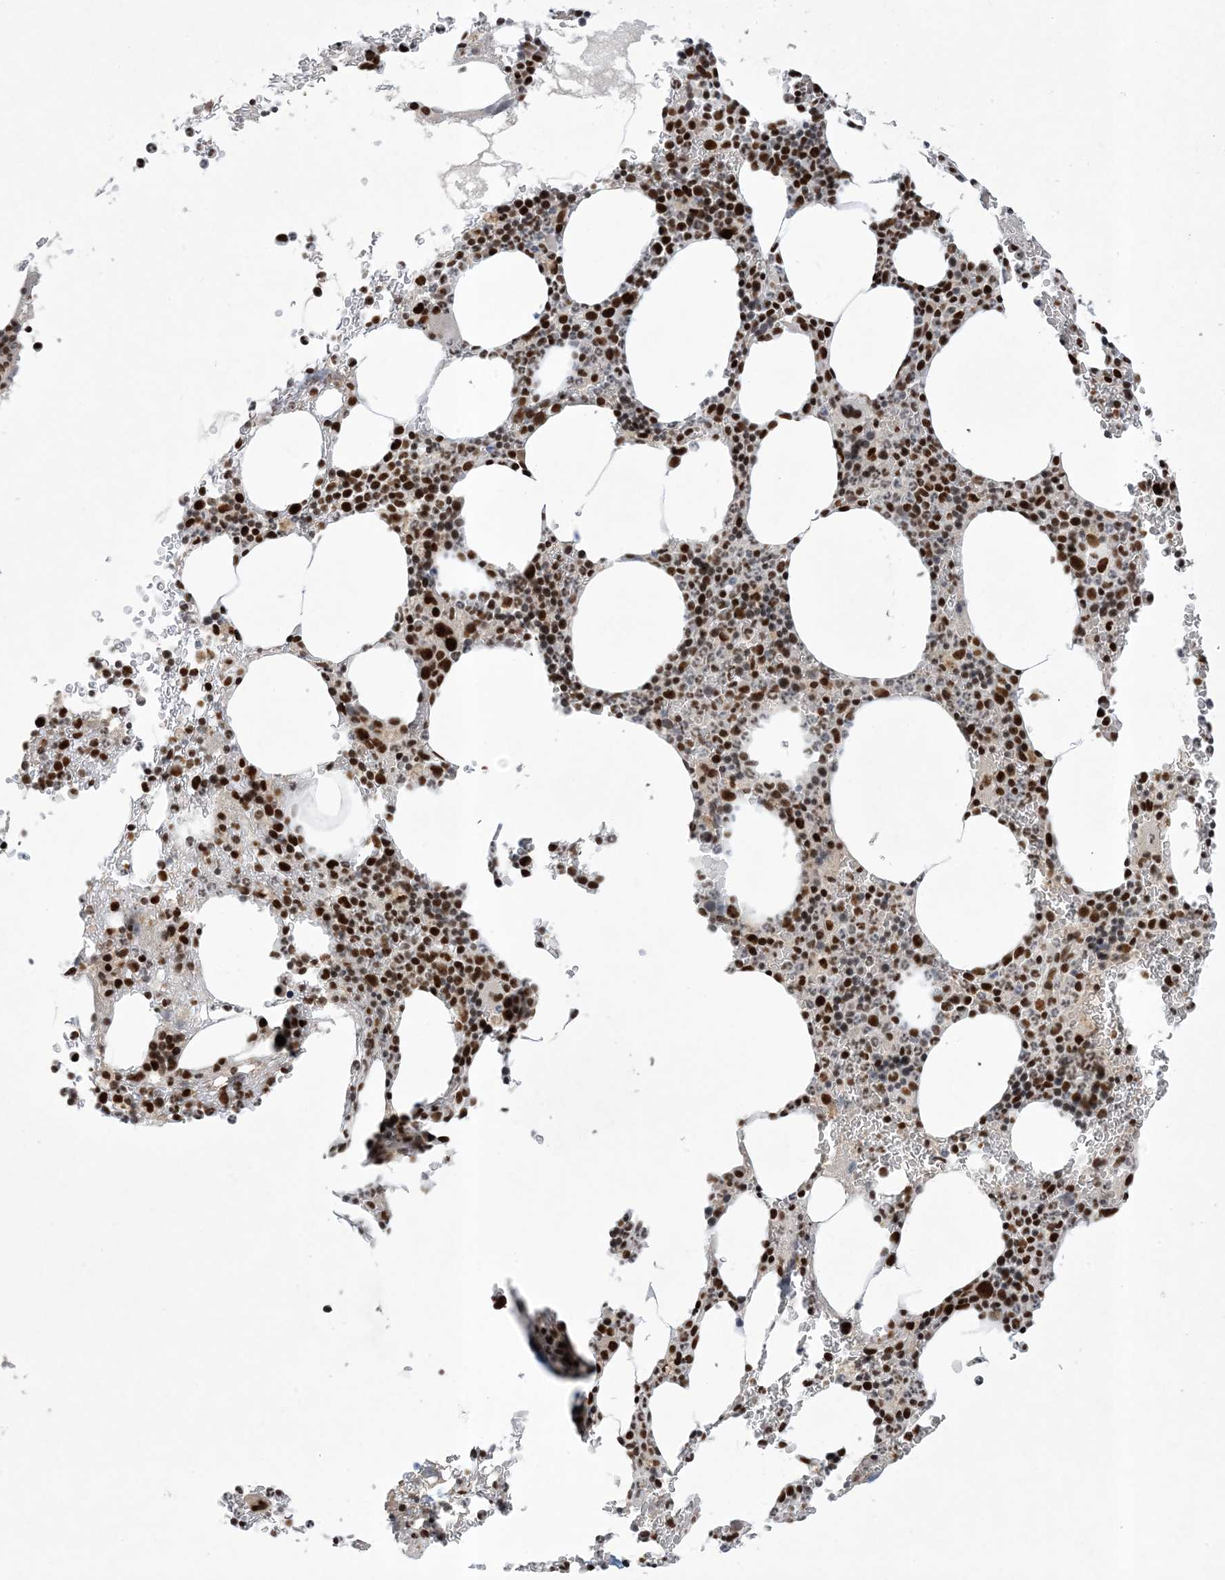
{"staining": {"intensity": "strong", "quantity": "25%-75%", "location": "nuclear"}, "tissue": "bone marrow", "cell_type": "Hematopoietic cells", "image_type": "normal", "snomed": [{"axis": "morphology", "description": "Normal tissue, NOS"}, {"axis": "topography", "description": "Bone marrow"}], "caption": "Immunohistochemical staining of benign human bone marrow demonstrates strong nuclear protein positivity in approximately 25%-75% of hematopoietic cells. Immunohistochemistry stains the protein of interest in brown and the nuclei are stained blue.", "gene": "PPIL2", "patient": {"sex": "male"}}